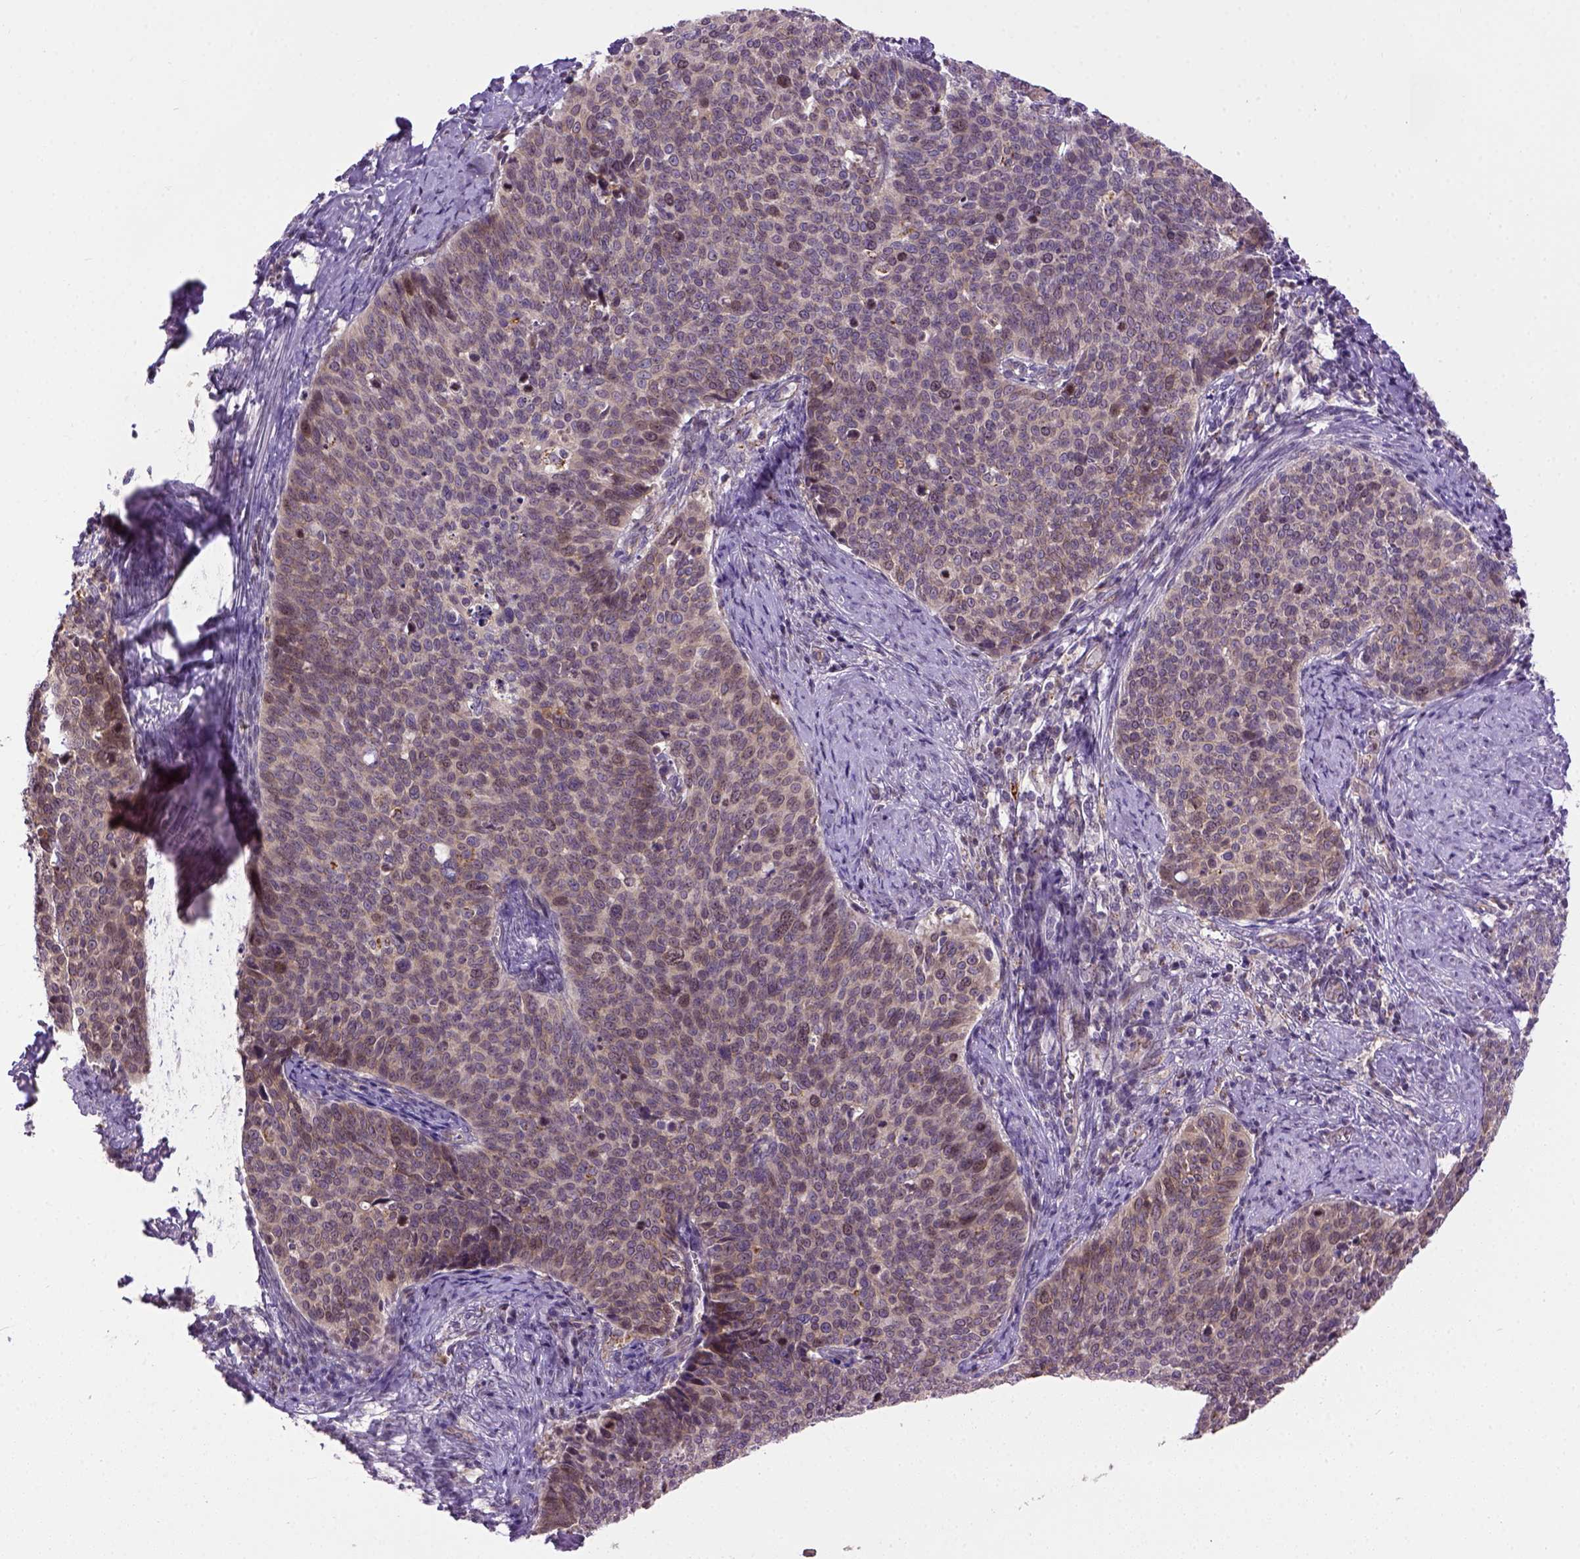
{"staining": {"intensity": "weak", "quantity": ">75%", "location": "cytoplasmic/membranous,nuclear"}, "tissue": "cervical cancer", "cell_type": "Tumor cells", "image_type": "cancer", "snomed": [{"axis": "morphology", "description": "Normal tissue, NOS"}, {"axis": "morphology", "description": "Squamous cell carcinoma, NOS"}, {"axis": "topography", "description": "Cervix"}], "caption": "Brown immunohistochemical staining in human squamous cell carcinoma (cervical) exhibits weak cytoplasmic/membranous and nuclear positivity in about >75% of tumor cells.", "gene": "KAZN", "patient": {"sex": "female", "age": 39}}